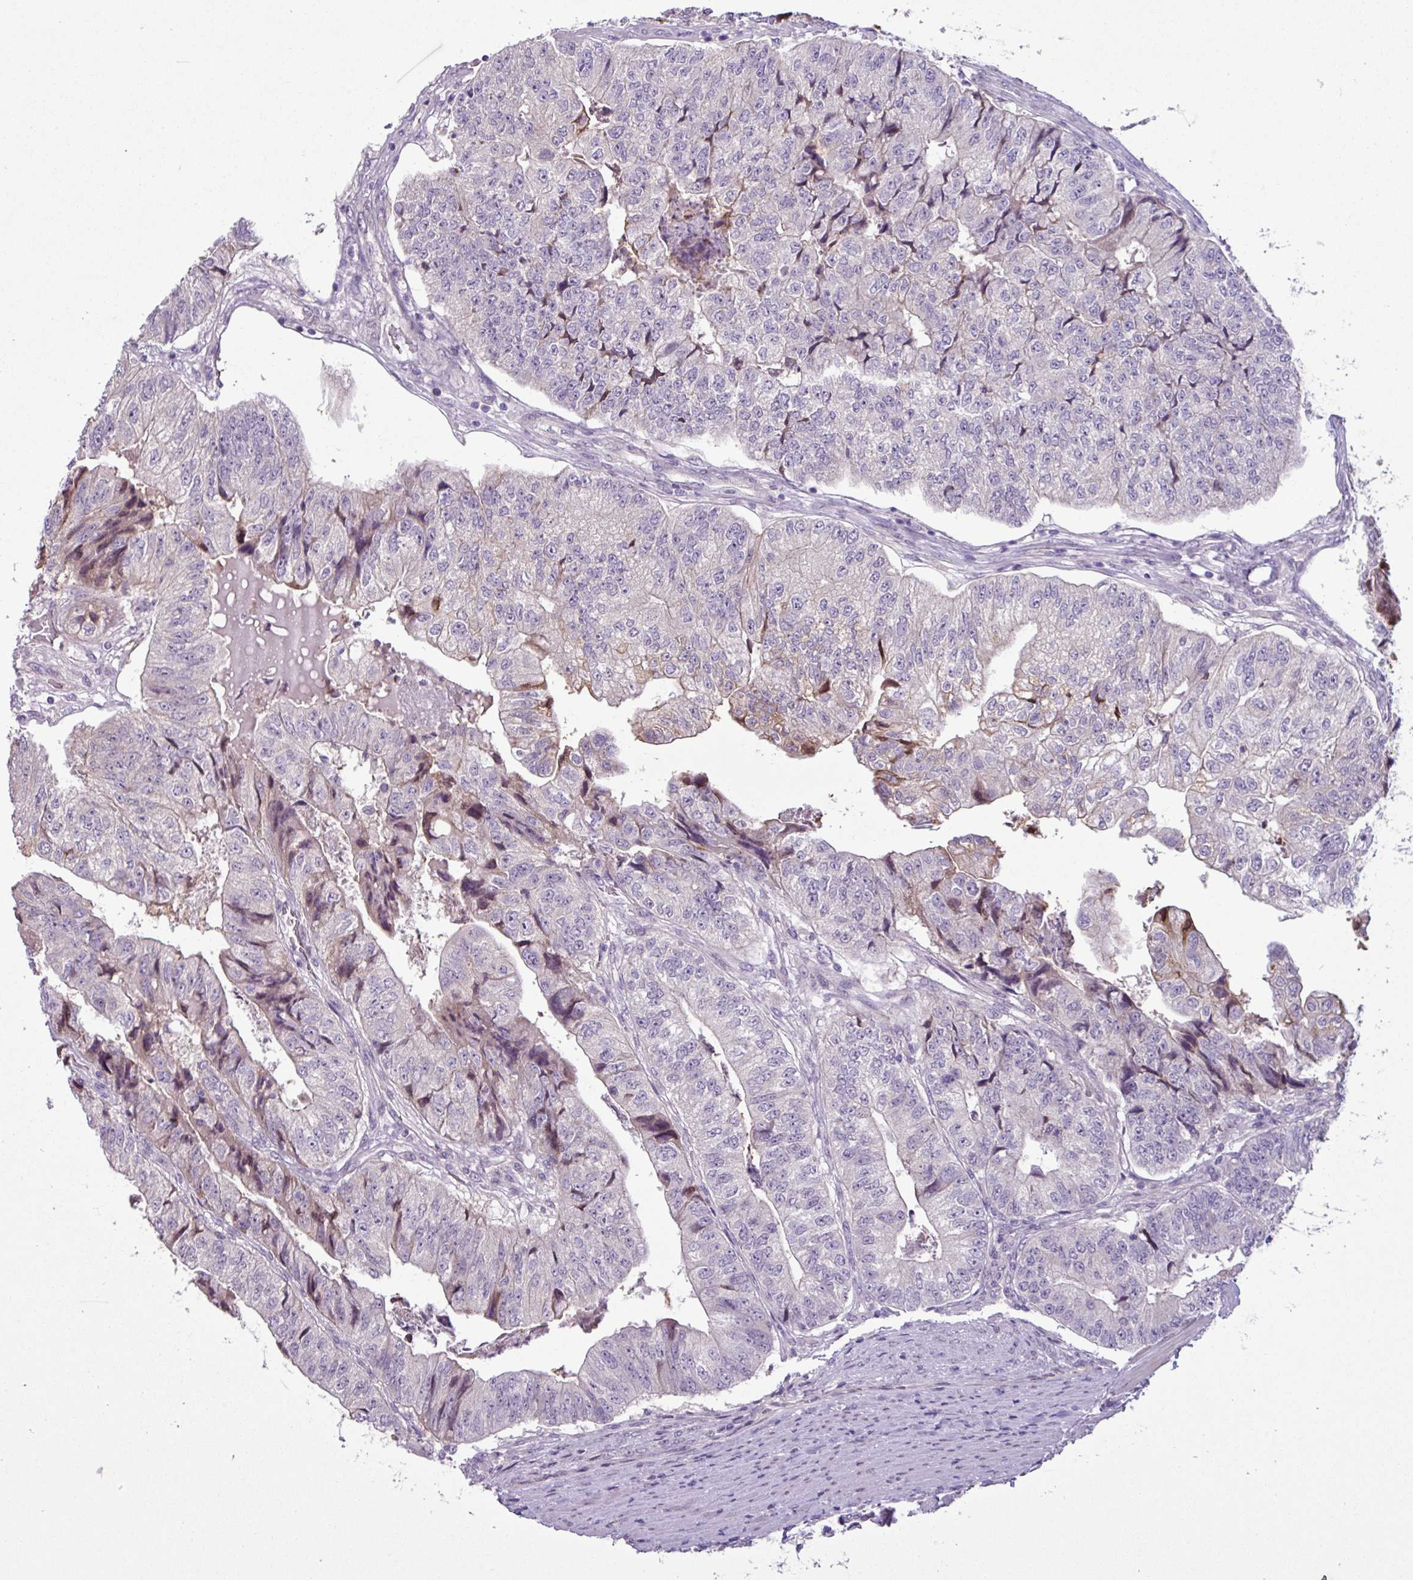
{"staining": {"intensity": "weak", "quantity": "<25%", "location": "cytoplasmic/membranous"}, "tissue": "colorectal cancer", "cell_type": "Tumor cells", "image_type": "cancer", "snomed": [{"axis": "morphology", "description": "Adenocarcinoma, NOS"}, {"axis": "topography", "description": "Colon"}], "caption": "The image shows no staining of tumor cells in colorectal cancer.", "gene": "PNLDC1", "patient": {"sex": "female", "age": 67}}